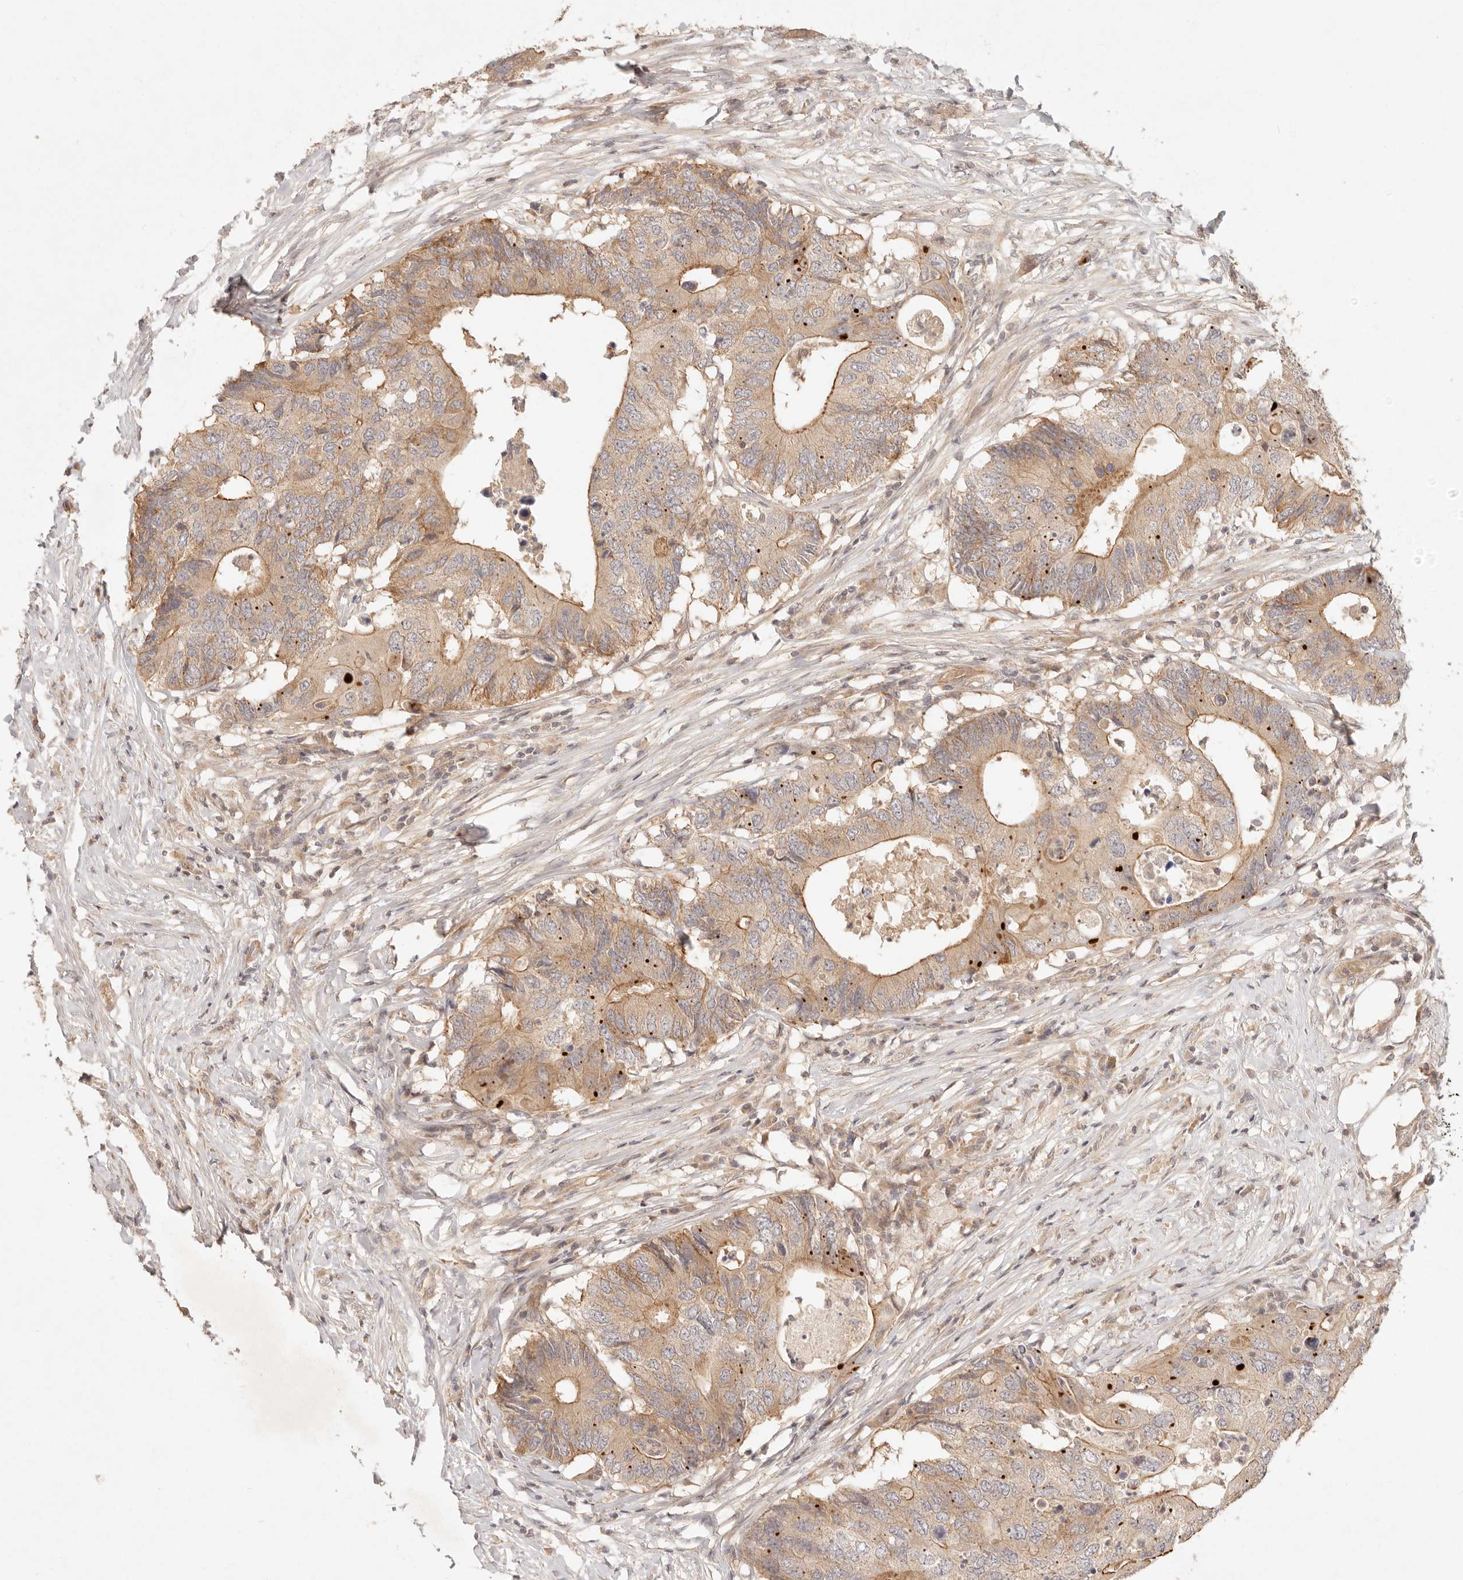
{"staining": {"intensity": "moderate", "quantity": "25%-75%", "location": "cytoplasmic/membranous"}, "tissue": "colorectal cancer", "cell_type": "Tumor cells", "image_type": "cancer", "snomed": [{"axis": "morphology", "description": "Adenocarcinoma, NOS"}, {"axis": "topography", "description": "Colon"}], "caption": "Adenocarcinoma (colorectal) stained with DAB immunohistochemistry (IHC) displays medium levels of moderate cytoplasmic/membranous staining in about 25%-75% of tumor cells.", "gene": "PPP1R3B", "patient": {"sex": "male", "age": 71}}